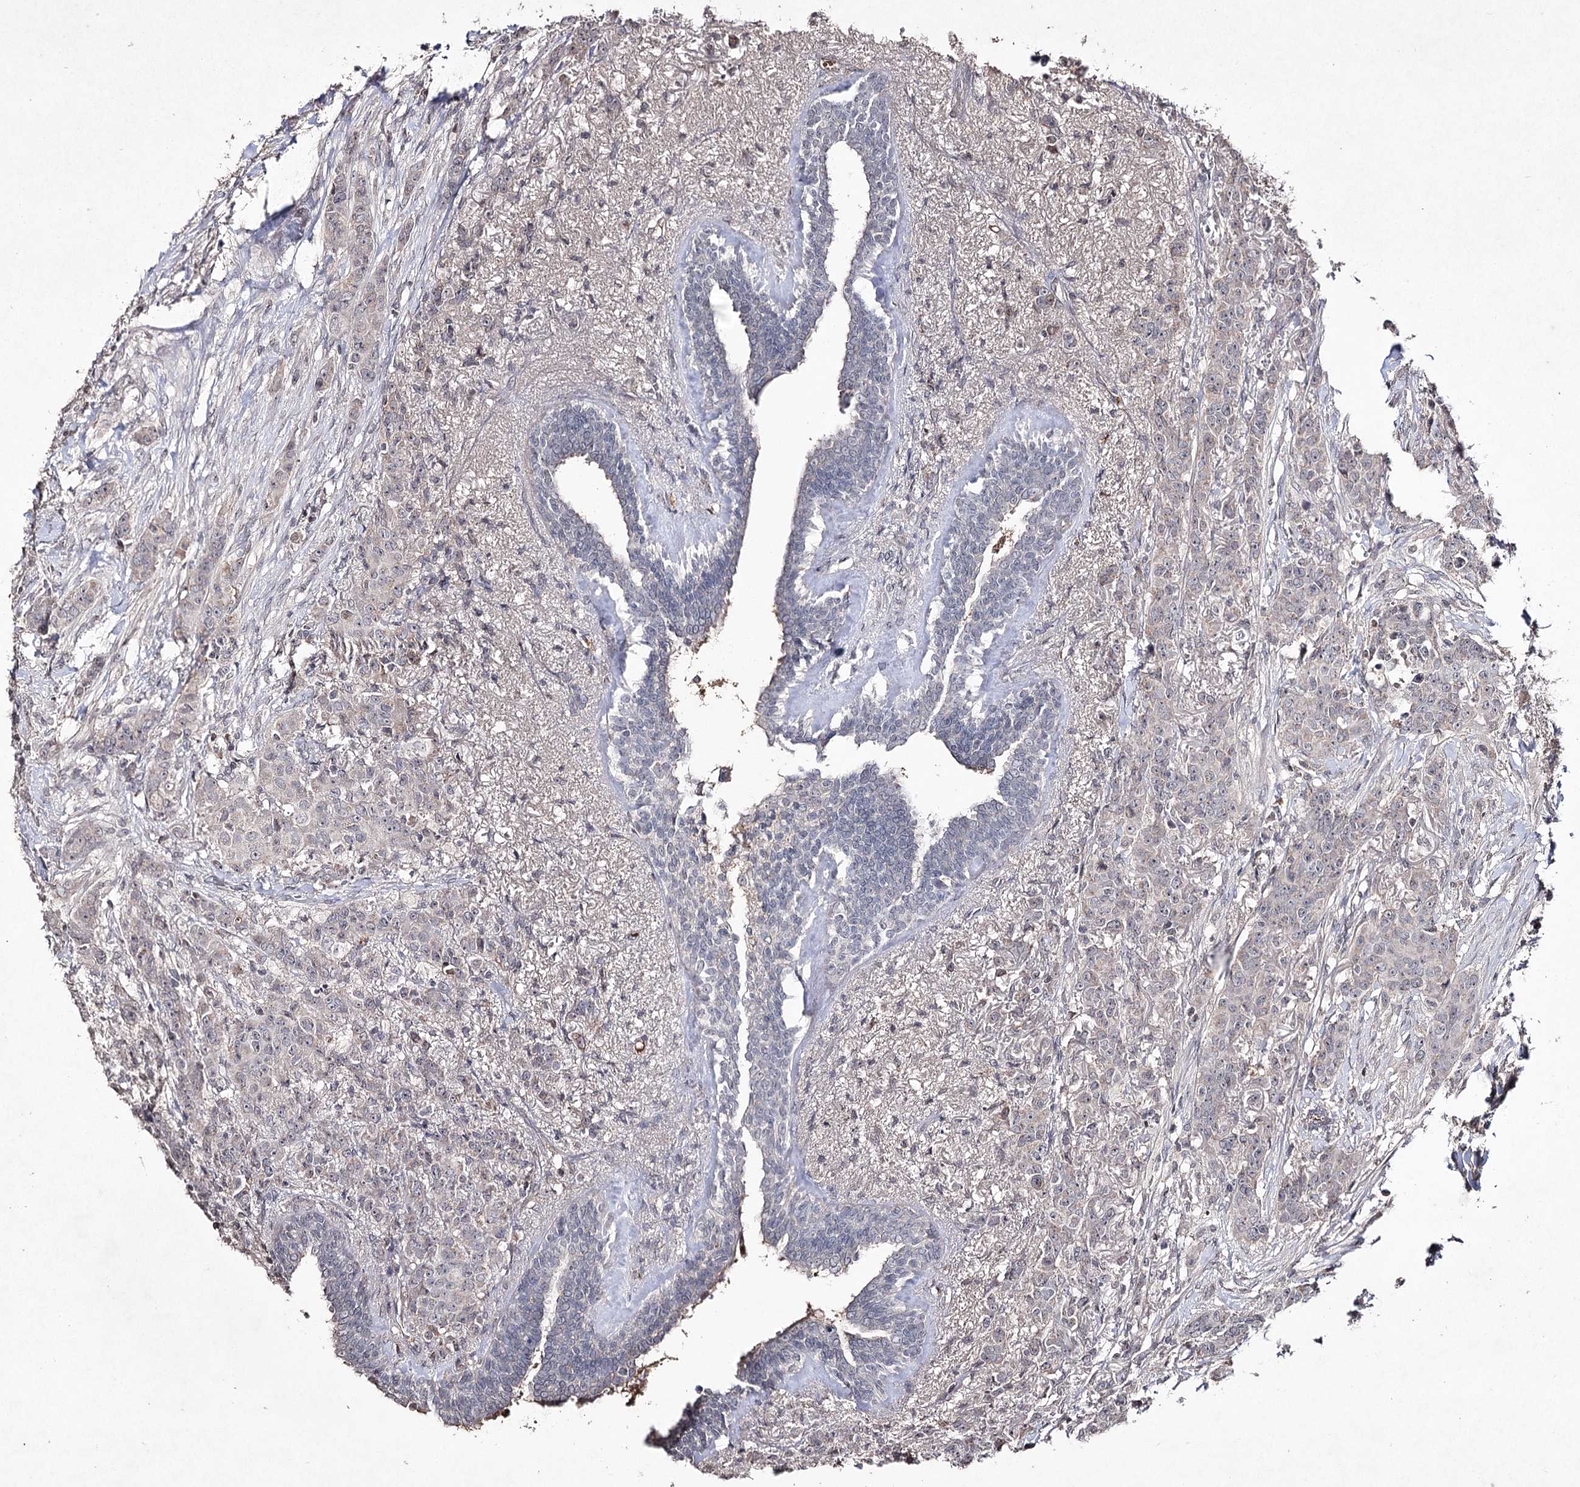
{"staining": {"intensity": "negative", "quantity": "none", "location": "none"}, "tissue": "breast cancer", "cell_type": "Tumor cells", "image_type": "cancer", "snomed": [{"axis": "morphology", "description": "Duct carcinoma"}, {"axis": "topography", "description": "Breast"}], "caption": "Tumor cells are negative for protein expression in human infiltrating ductal carcinoma (breast).", "gene": "SYNGR3", "patient": {"sex": "female", "age": 40}}